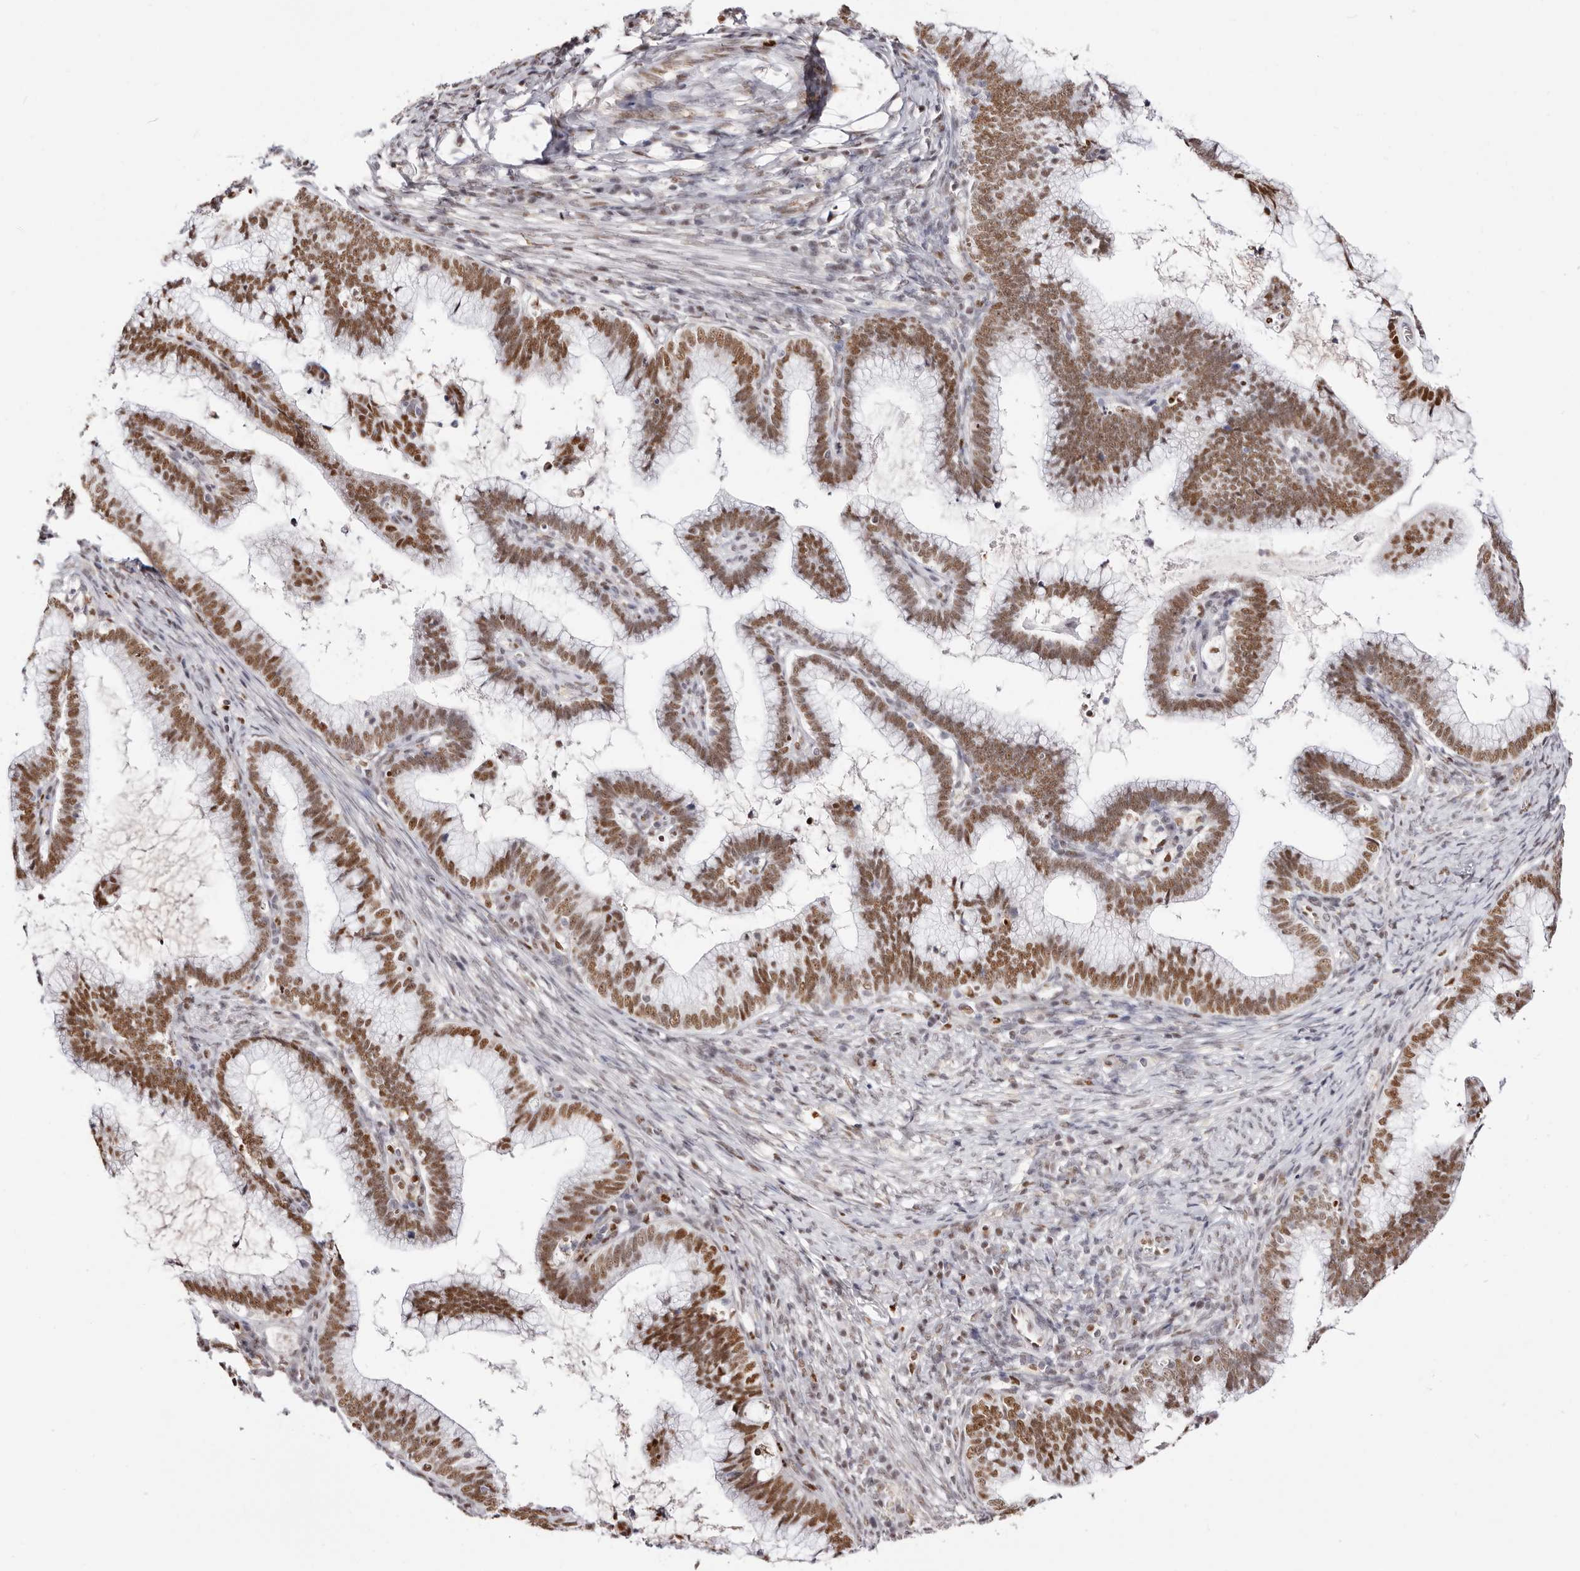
{"staining": {"intensity": "moderate", "quantity": ">75%", "location": "nuclear"}, "tissue": "cervical cancer", "cell_type": "Tumor cells", "image_type": "cancer", "snomed": [{"axis": "morphology", "description": "Adenocarcinoma, NOS"}, {"axis": "topography", "description": "Cervix"}], "caption": "A brown stain labels moderate nuclear positivity of a protein in adenocarcinoma (cervical) tumor cells.", "gene": "TKT", "patient": {"sex": "female", "age": 36}}